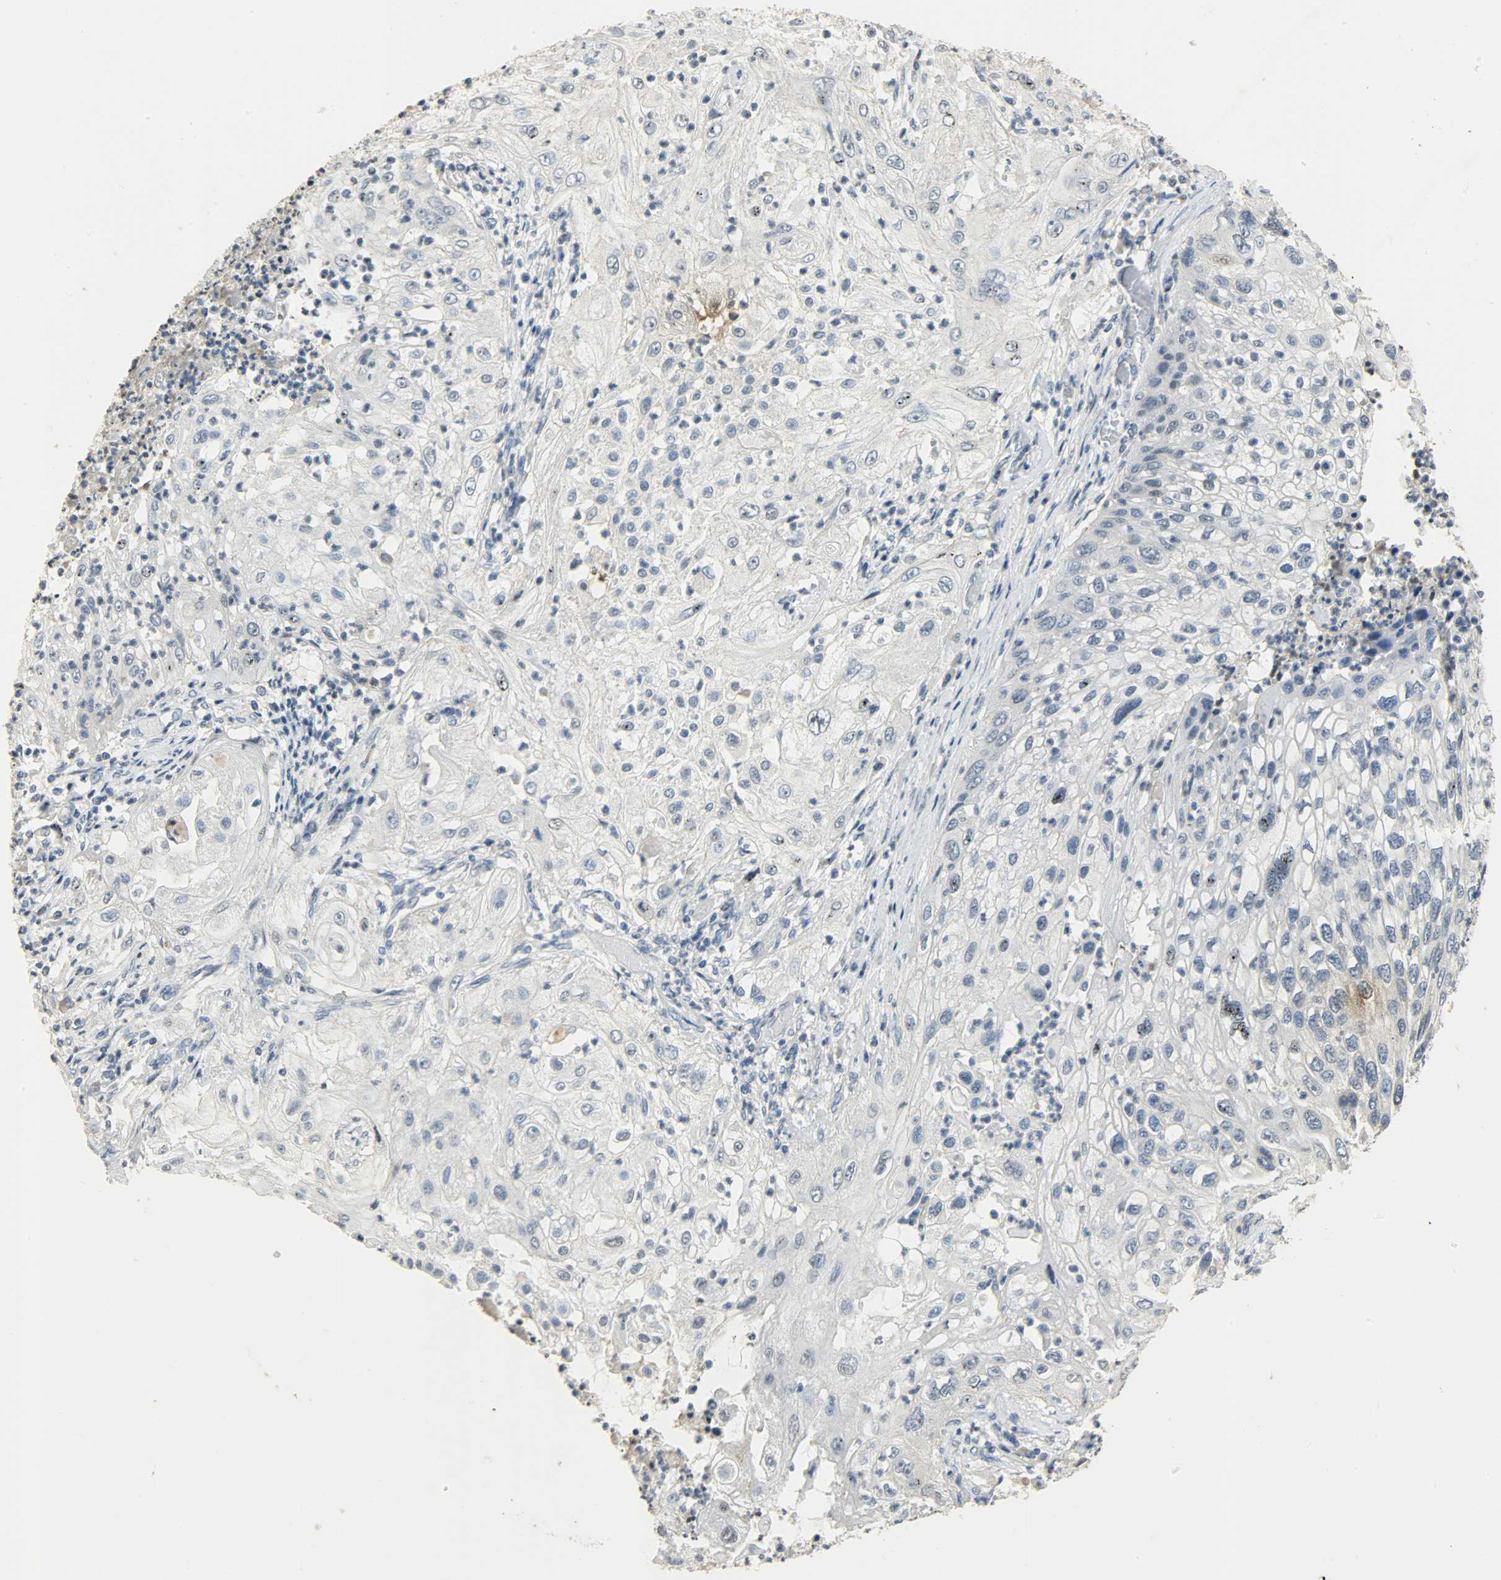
{"staining": {"intensity": "negative", "quantity": "none", "location": "none"}, "tissue": "lung cancer", "cell_type": "Tumor cells", "image_type": "cancer", "snomed": [{"axis": "morphology", "description": "Inflammation, NOS"}, {"axis": "morphology", "description": "Squamous cell carcinoma, NOS"}, {"axis": "topography", "description": "Lymph node"}, {"axis": "topography", "description": "Soft tissue"}, {"axis": "topography", "description": "Lung"}], "caption": "A high-resolution micrograph shows immunohistochemistry staining of lung squamous cell carcinoma, which exhibits no significant staining in tumor cells. (DAB immunohistochemistry (IHC) visualized using brightfield microscopy, high magnification).", "gene": "DNAJB6", "patient": {"sex": "male", "age": 66}}